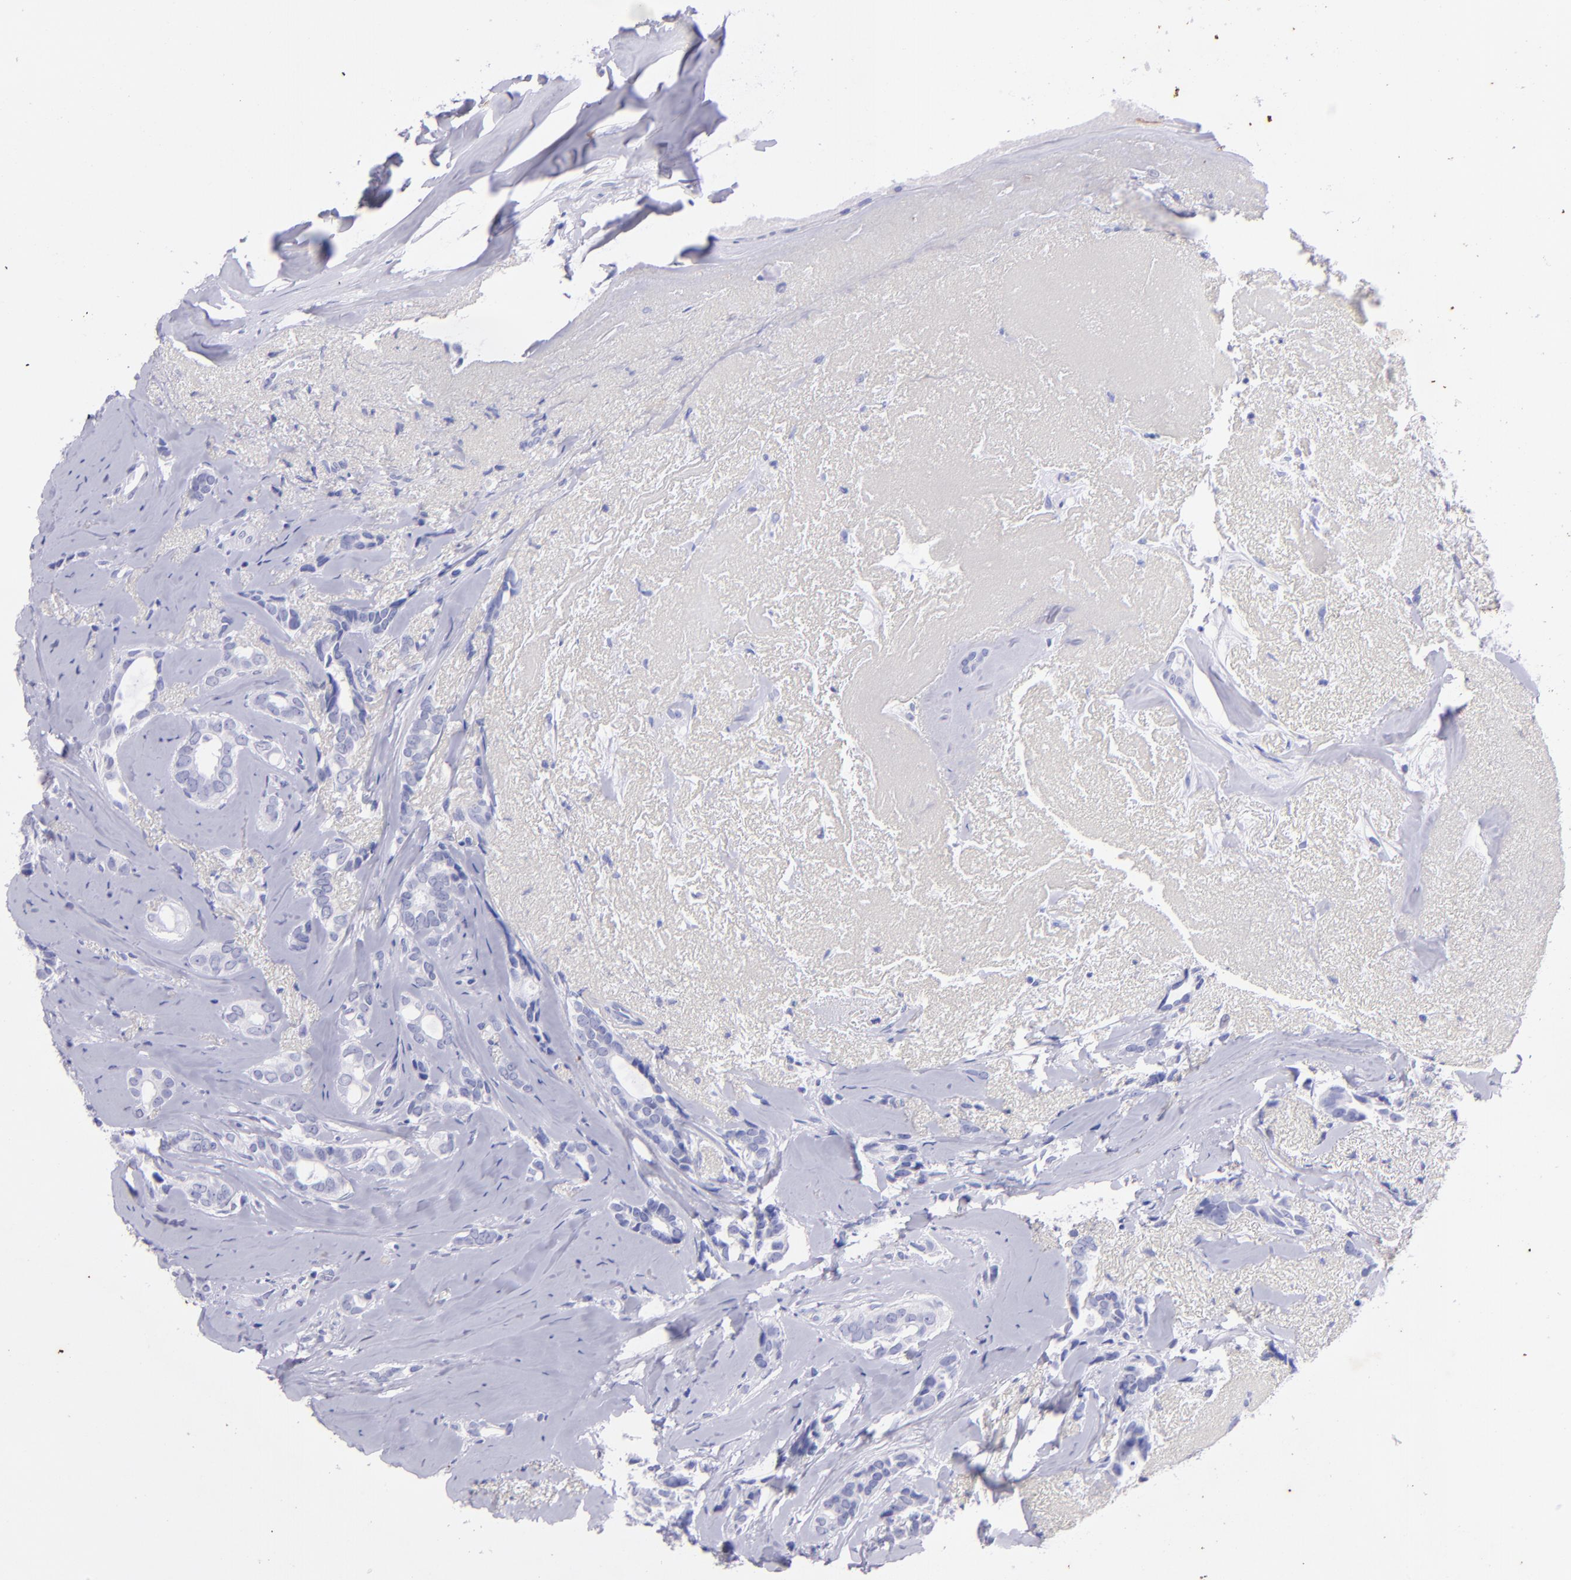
{"staining": {"intensity": "negative", "quantity": "none", "location": "none"}, "tissue": "breast cancer", "cell_type": "Tumor cells", "image_type": "cancer", "snomed": [{"axis": "morphology", "description": "Duct carcinoma"}, {"axis": "topography", "description": "Breast"}], "caption": "Immunohistochemical staining of human invasive ductal carcinoma (breast) shows no significant positivity in tumor cells.", "gene": "UCHL1", "patient": {"sex": "female", "age": 54}}